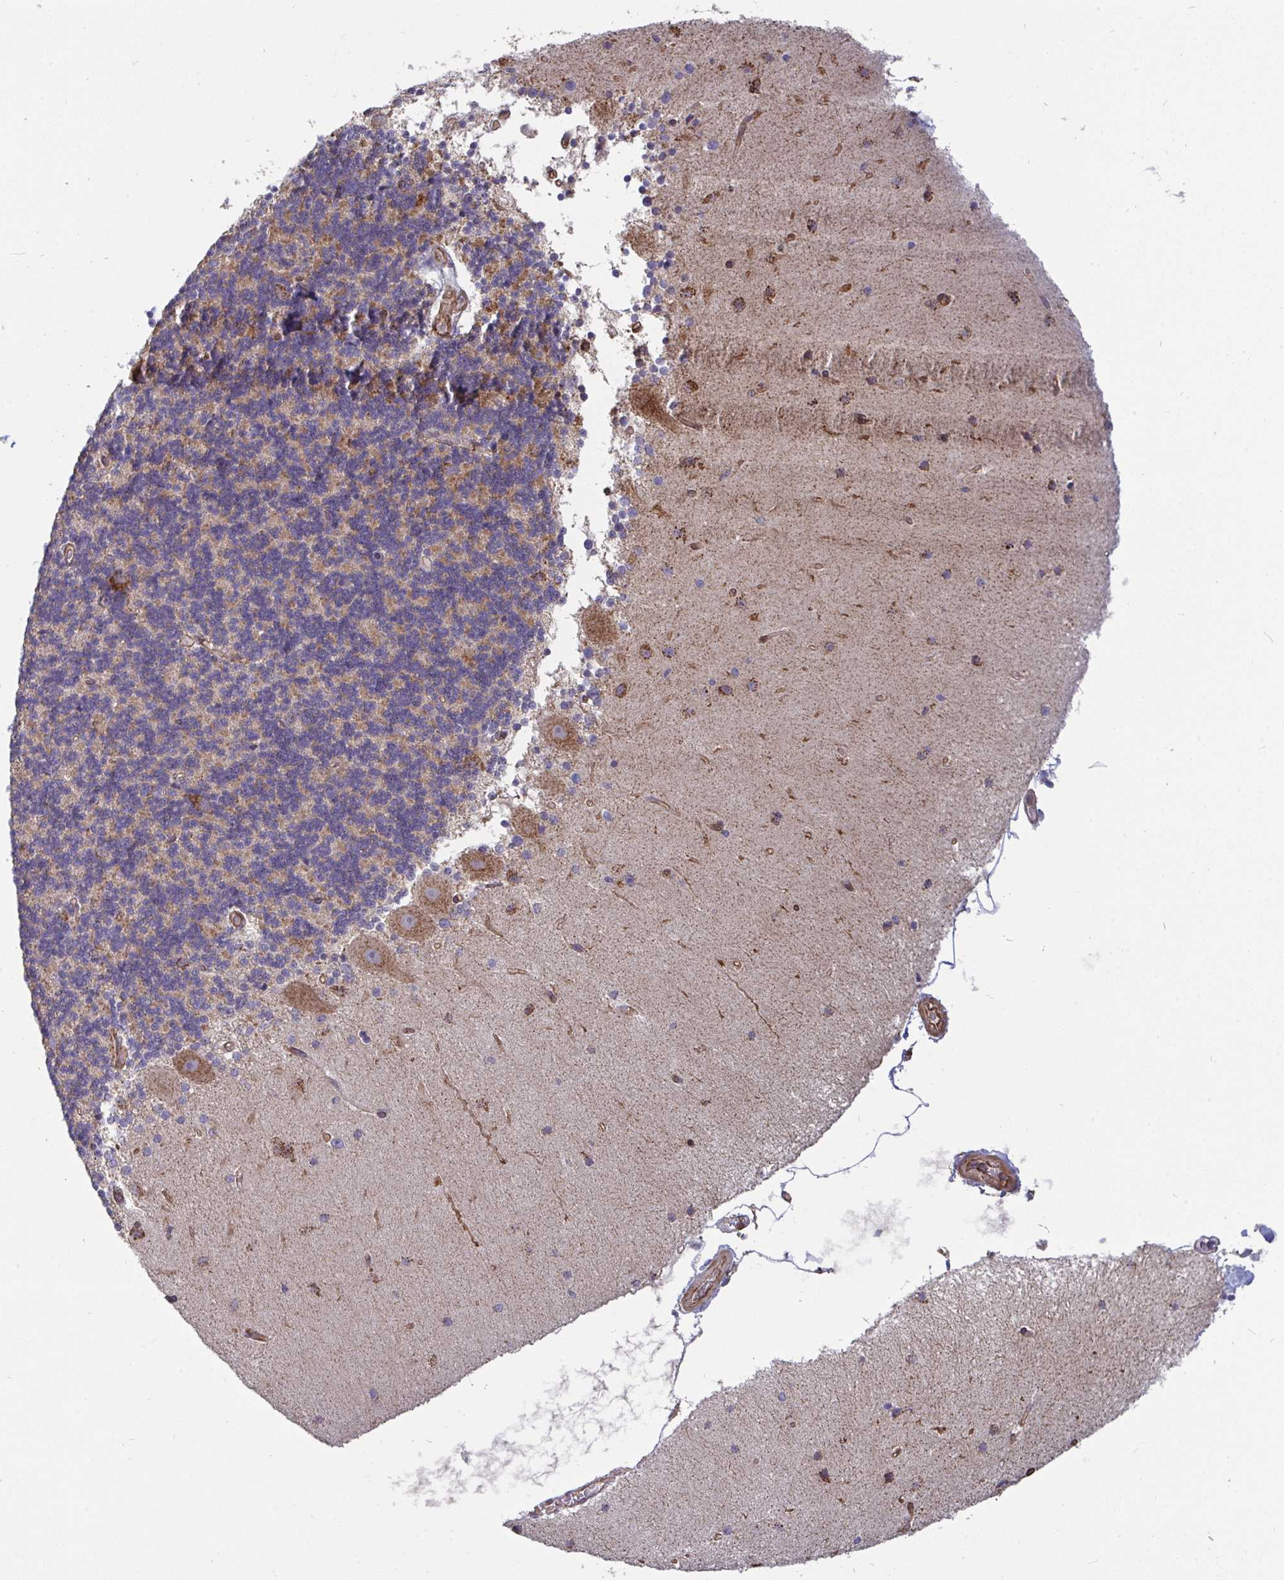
{"staining": {"intensity": "weak", "quantity": "25%-75%", "location": "cytoplasmic/membranous"}, "tissue": "cerebellum", "cell_type": "Cells in granular layer", "image_type": "normal", "snomed": [{"axis": "morphology", "description": "Normal tissue, NOS"}, {"axis": "topography", "description": "Cerebellum"}], "caption": "Benign cerebellum was stained to show a protein in brown. There is low levels of weak cytoplasmic/membranous positivity in approximately 25%-75% of cells in granular layer. The protein of interest is shown in brown color, while the nuclei are stained blue.", "gene": "ISCU", "patient": {"sex": "female", "age": 54}}